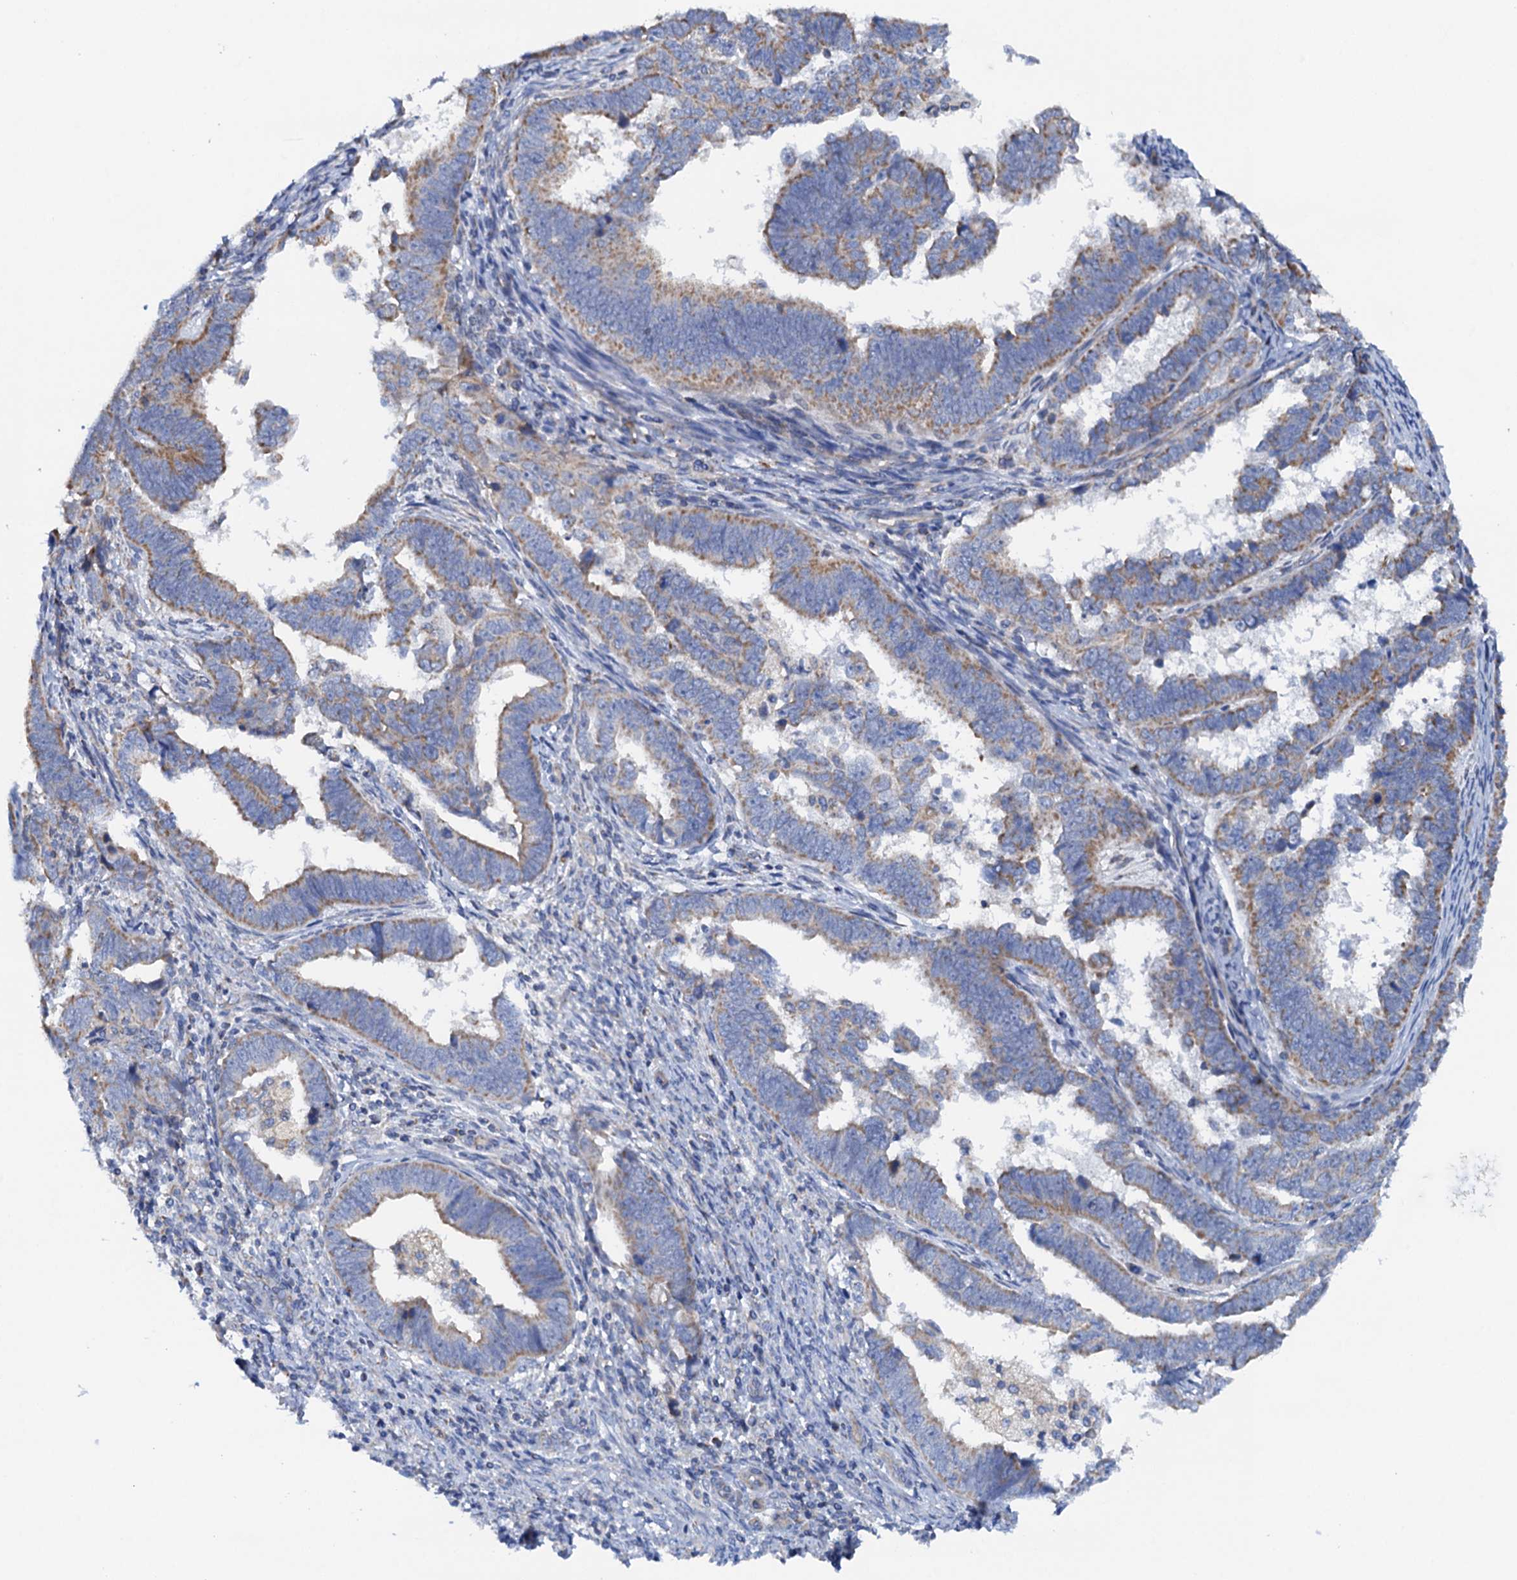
{"staining": {"intensity": "moderate", "quantity": "<25%", "location": "cytoplasmic/membranous"}, "tissue": "endometrial cancer", "cell_type": "Tumor cells", "image_type": "cancer", "snomed": [{"axis": "morphology", "description": "Adenocarcinoma, NOS"}, {"axis": "topography", "description": "Endometrium"}], "caption": "The photomicrograph reveals immunohistochemical staining of endometrial cancer (adenocarcinoma). There is moderate cytoplasmic/membranous positivity is present in about <25% of tumor cells.", "gene": "RASSF9", "patient": {"sex": "female", "age": 75}}